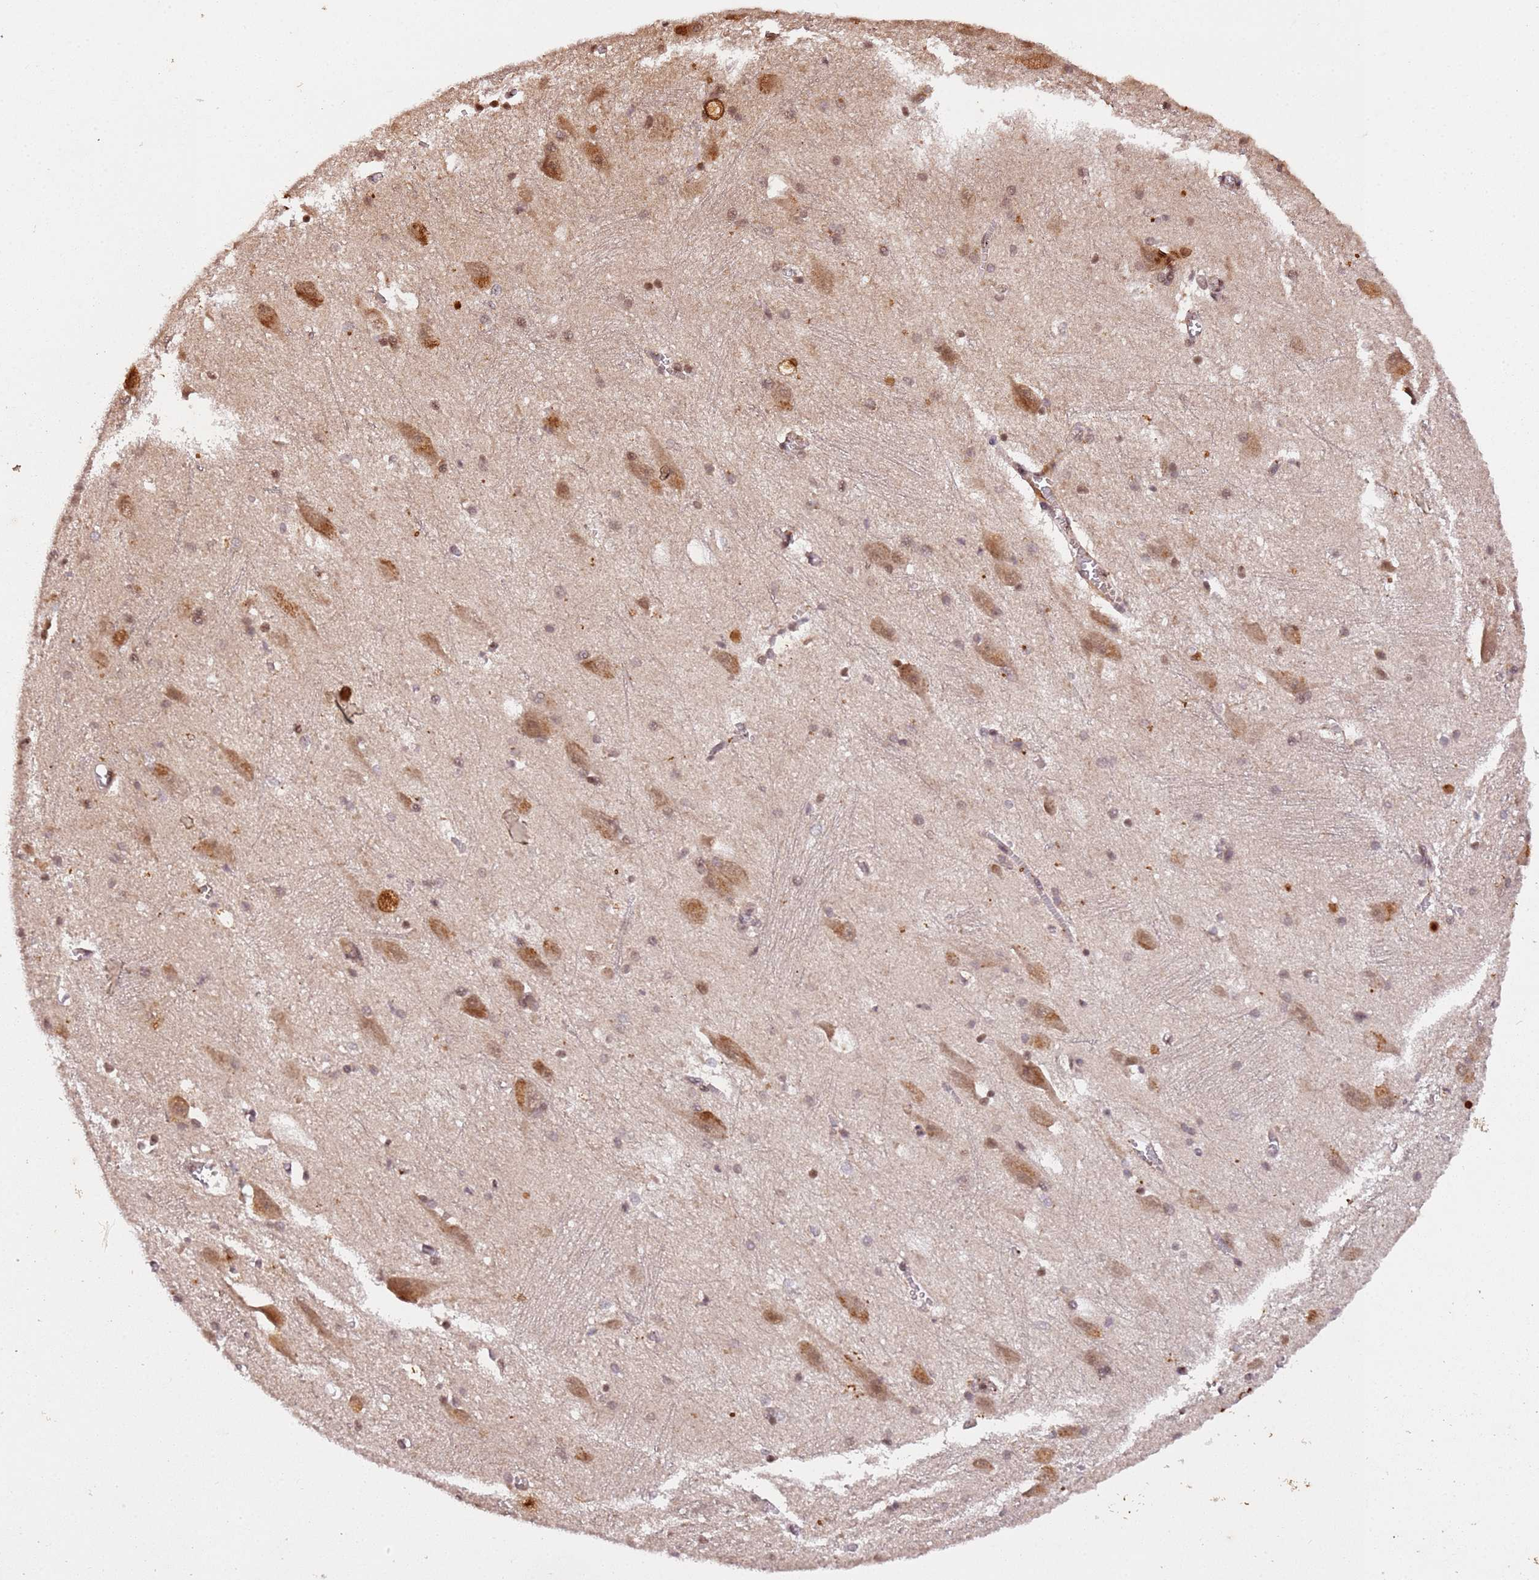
{"staining": {"intensity": "moderate", "quantity": "25%-75%", "location": "cytoplasmic/membranous,nuclear"}, "tissue": "caudate", "cell_type": "Glial cells", "image_type": "normal", "snomed": [{"axis": "morphology", "description": "Normal tissue, NOS"}, {"axis": "topography", "description": "Lateral ventricle wall"}], "caption": "DAB immunohistochemical staining of benign caudate exhibits moderate cytoplasmic/membranous,nuclear protein staining in about 25%-75% of glial cells.", "gene": "COL1A2", "patient": {"sex": "male", "age": 37}}